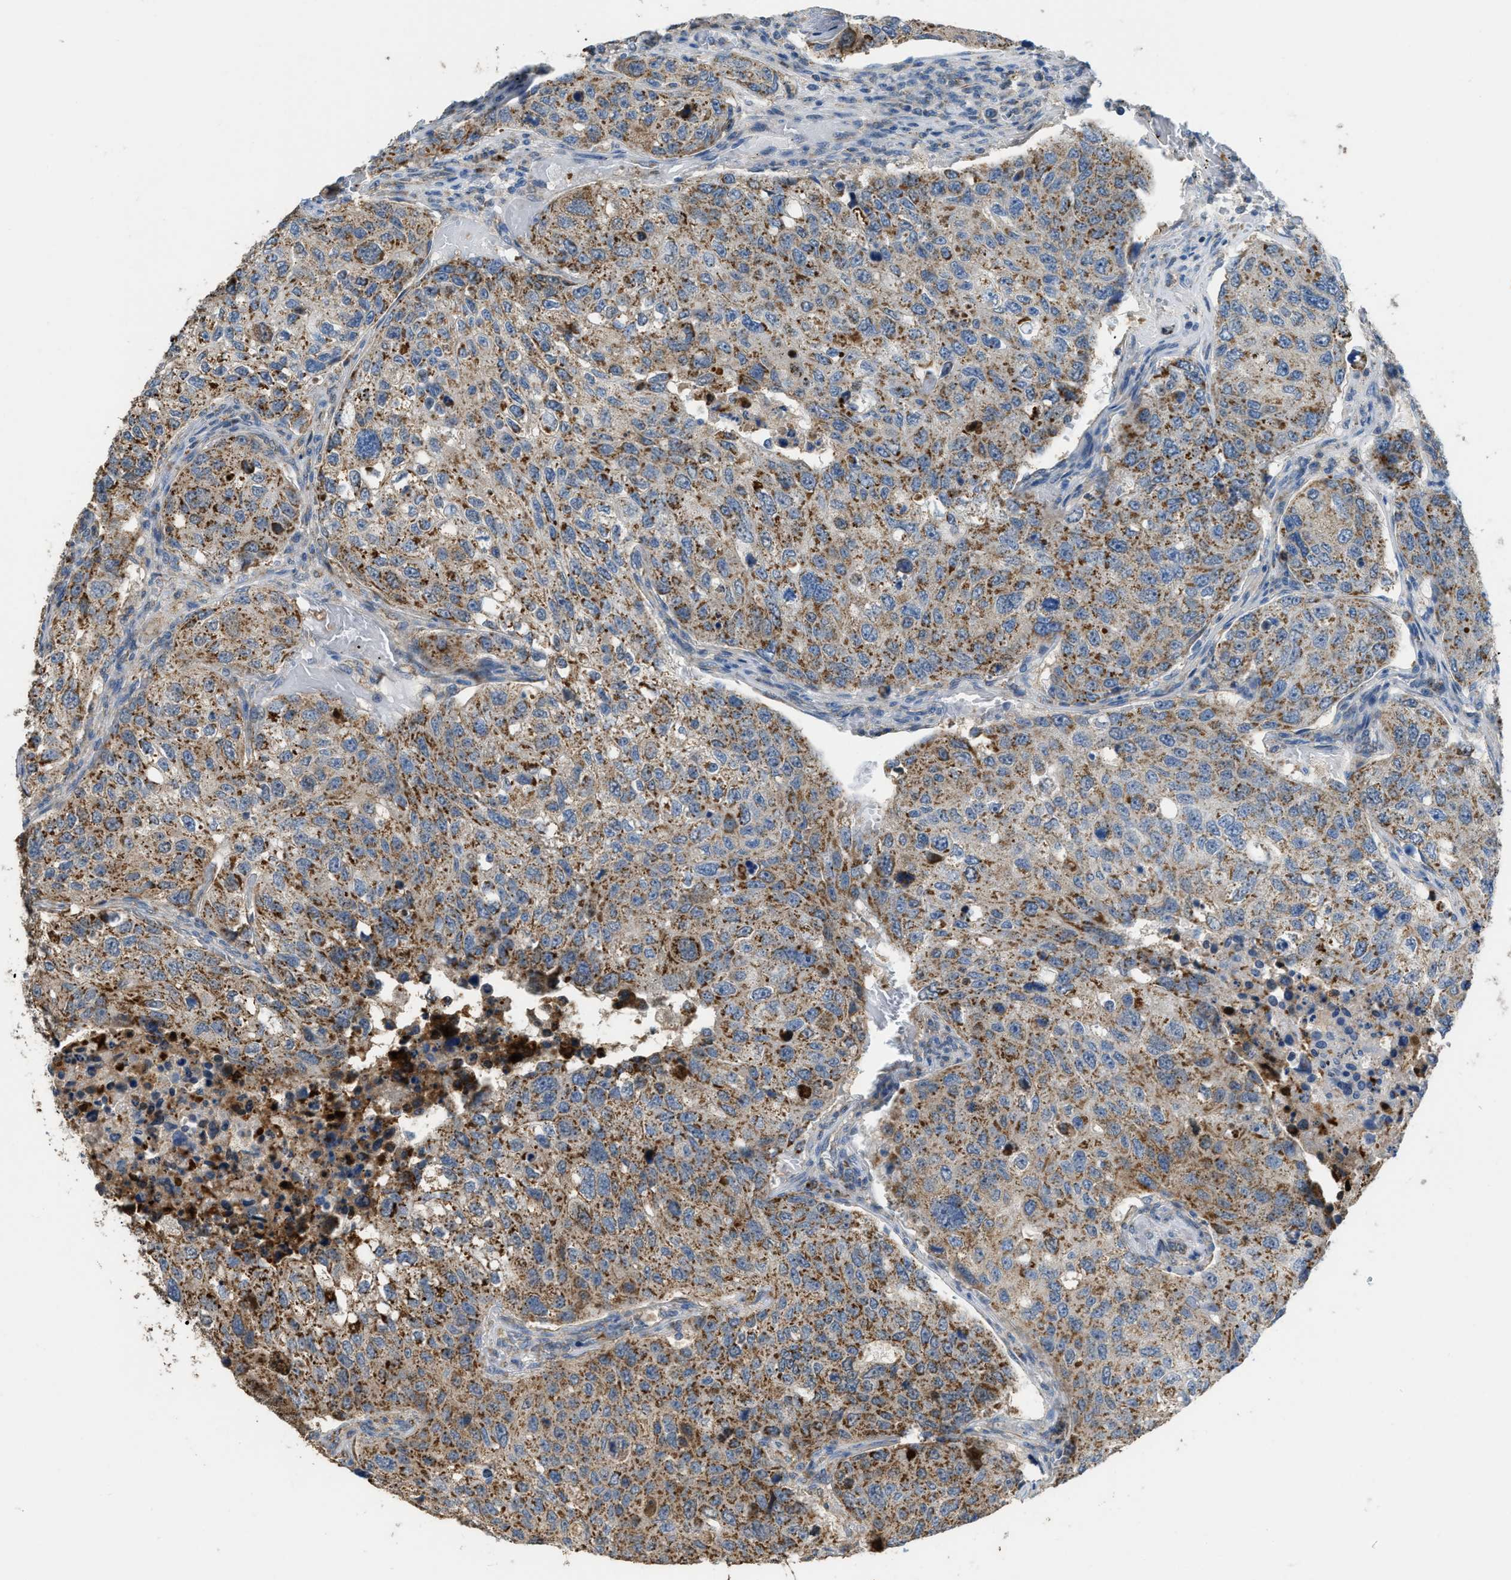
{"staining": {"intensity": "moderate", "quantity": ">75%", "location": "cytoplasmic/membranous"}, "tissue": "urothelial cancer", "cell_type": "Tumor cells", "image_type": "cancer", "snomed": [{"axis": "morphology", "description": "Urothelial carcinoma, High grade"}, {"axis": "topography", "description": "Lymph node"}, {"axis": "topography", "description": "Urinary bladder"}], "caption": "A brown stain labels moderate cytoplasmic/membranous positivity of a protein in human urothelial cancer tumor cells. The staining was performed using DAB to visualize the protein expression in brown, while the nuclei were stained in blue with hematoxylin (Magnification: 20x).", "gene": "ETFB", "patient": {"sex": "male", "age": 51}}